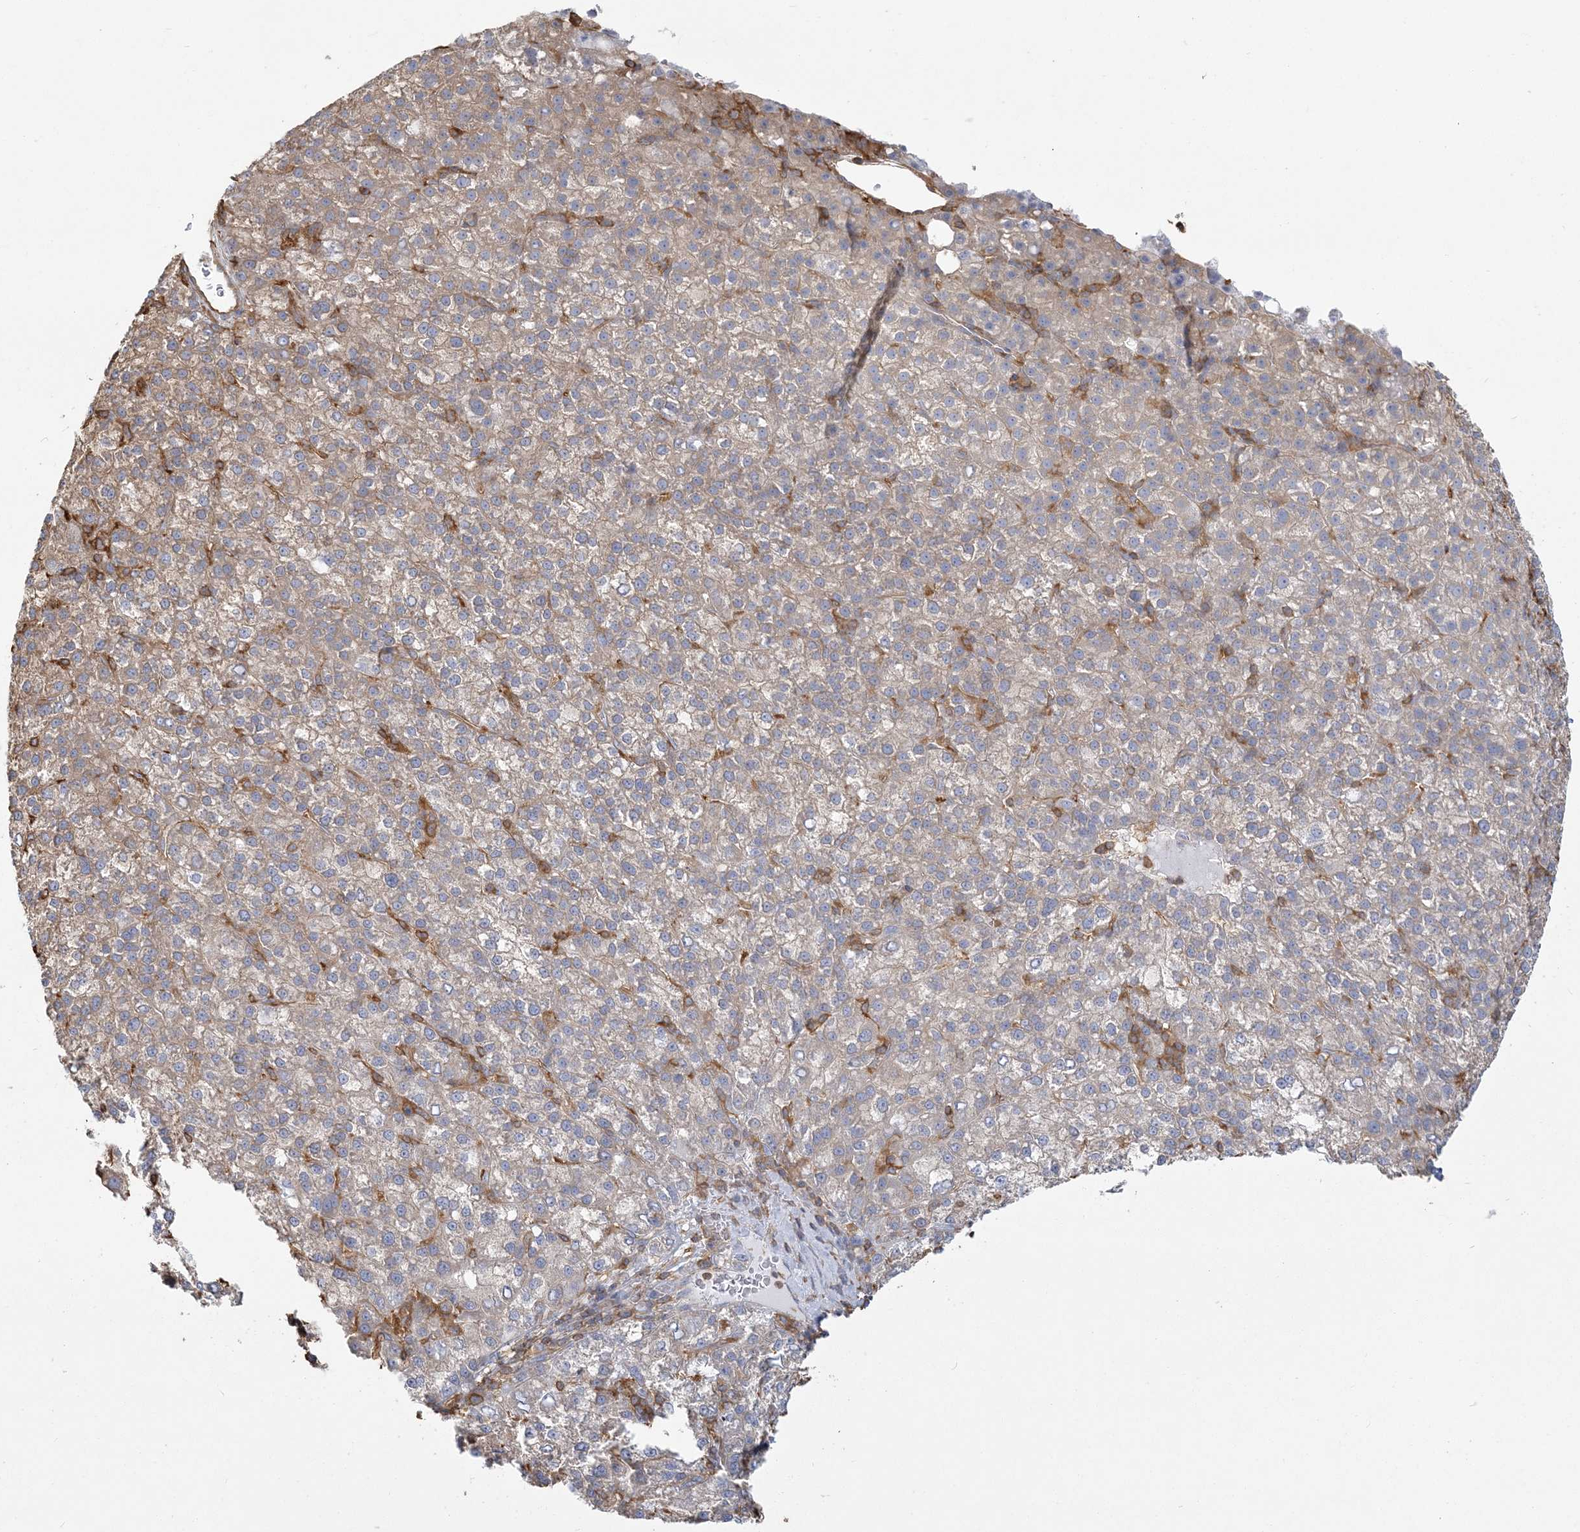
{"staining": {"intensity": "weak", "quantity": "25%-75%", "location": "cytoplasmic/membranous"}, "tissue": "liver cancer", "cell_type": "Tumor cells", "image_type": "cancer", "snomed": [{"axis": "morphology", "description": "Carcinoma, Hepatocellular, NOS"}, {"axis": "topography", "description": "Liver"}], "caption": "Human liver hepatocellular carcinoma stained with a brown dye exhibits weak cytoplasmic/membranous positive staining in about 25%-75% of tumor cells.", "gene": "ANKS1A", "patient": {"sex": "female", "age": 58}}